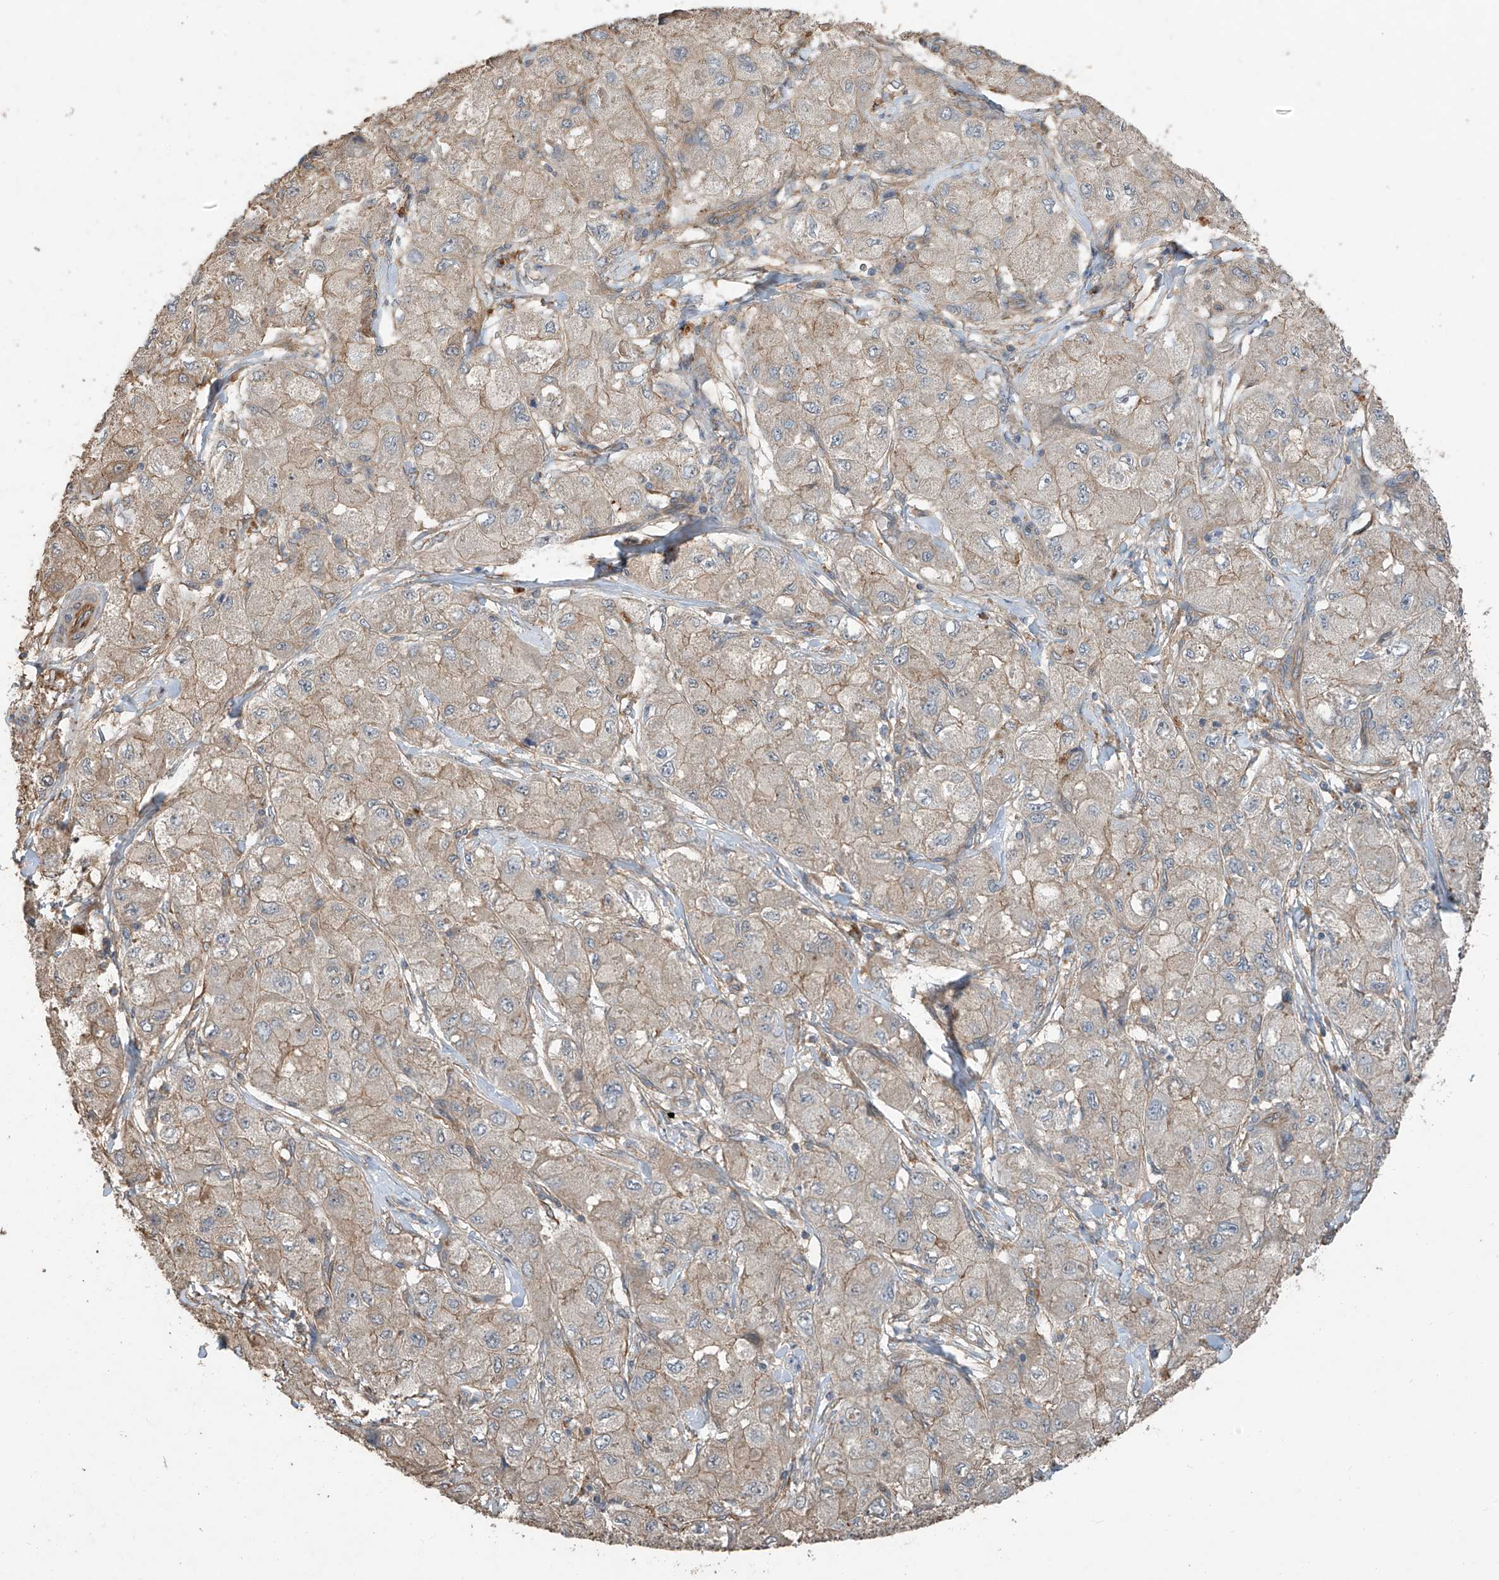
{"staining": {"intensity": "moderate", "quantity": "25%-75%", "location": "cytoplasmic/membranous"}, "tissue": "liver cancer", "cell_type": "Tumor cells", "image_type": "cancer", "snomed": [{"axis": "morphology", "description": "Carcinoma, Hepatocellular, NOS"}, {"axis": "topography", "description": "Liver"}], "caption": "Moderate cytoplasmic/membranous expression for a protein is appreciated in approximately 25%-75% of tumor cells of liver cancer (hepatocellular carcinoma) using IHC.", "gene": "AGBL5", "patient": {"sex": "male", "age": 80}}